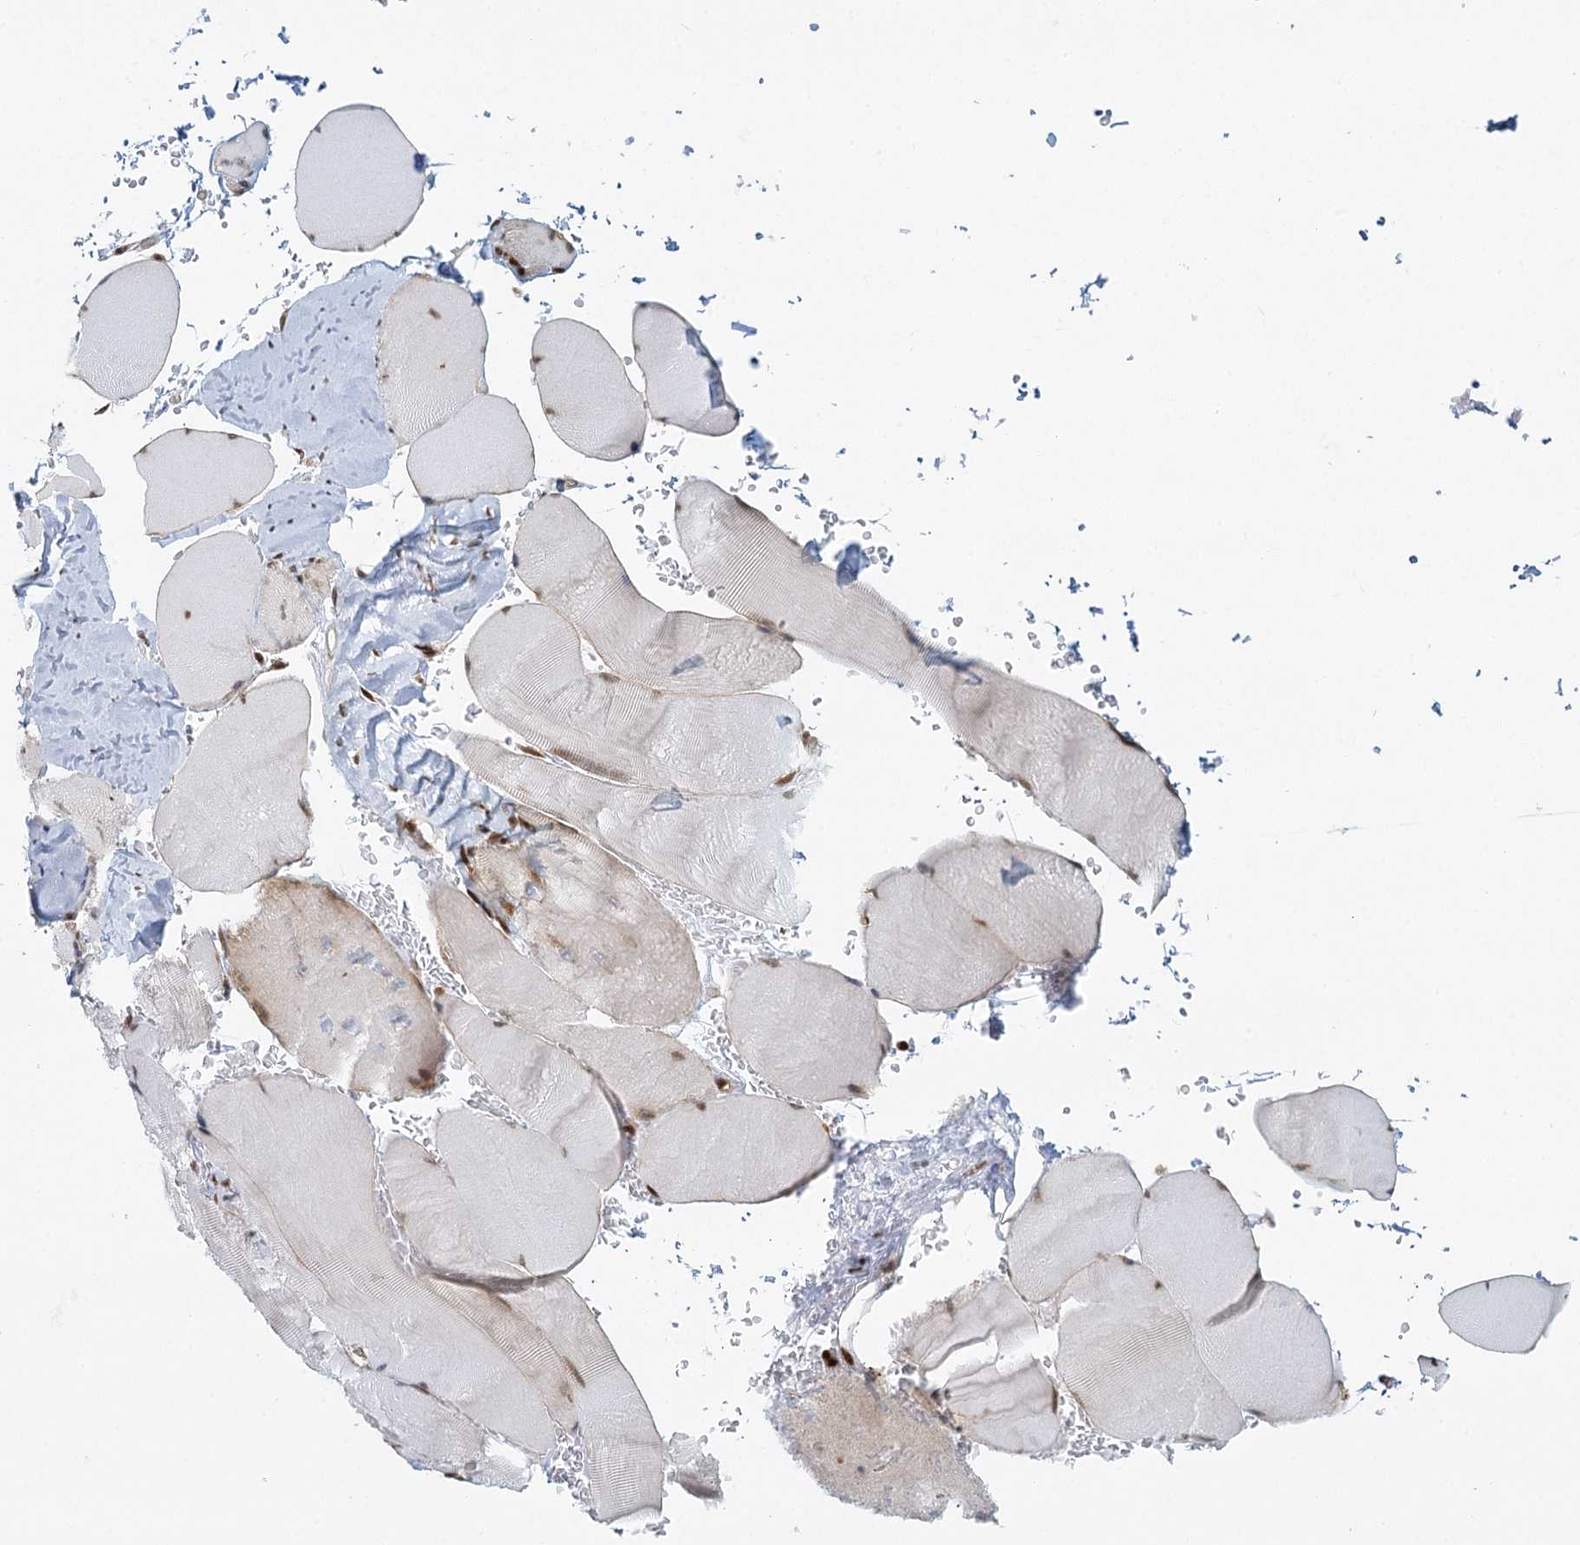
{"staining": {"intensity": "moderate", "quantity": ">75%", "location": "nuclear"}, "tissue": "skeletal muscle", "cell_type": "Myocytes", "image_type": "normal", "snomed": [{"axis": "morphology", "description": "Normal tissue, NOS"}, {"axis": "topography", "description": "Skeletal muscle"}, {"axis": "topography", "description": "Head-Neck"}], "caption": "The immunohistochemical stain highlights moderate nuclear staining in myocytes of unremarkable skeletal muscle. Using DAB (3,3'-diaminobenzidine) (brown) and hematoxylin (blue) stains, captured at high magnification using brightfield microscopy.", "gene": "GPATCH11", "patient": {"sex": "male", "age": 66}}